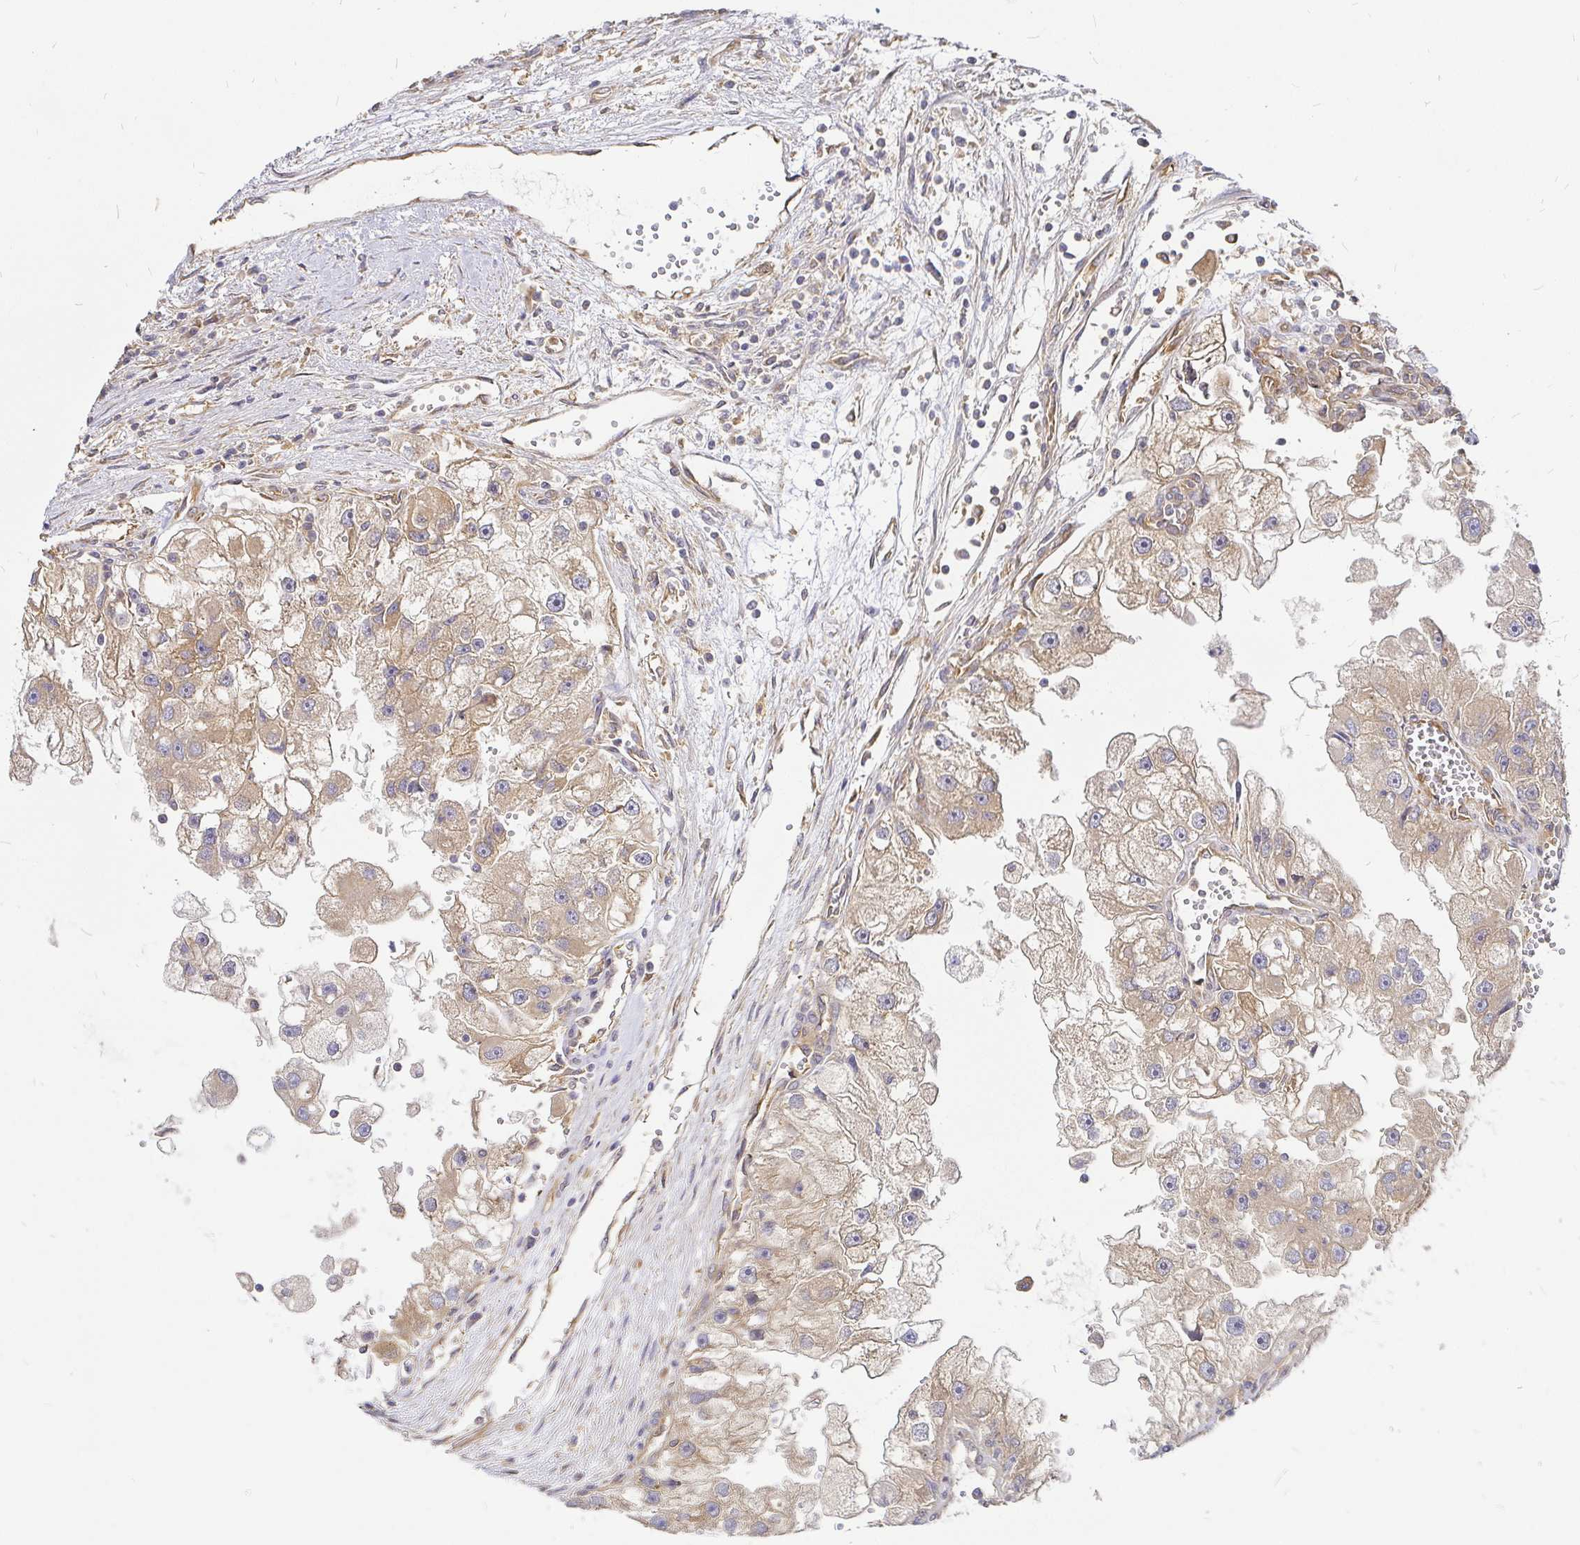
{"staining": {"intensity": "weak", "quantity": ">75%", "location": "cytoplasmic/membranous"}, "tissue": "renal cancer", "cell_type": "Tumor cells", "image_type": "cancer", "snomed": [{"axis": "morphology", "description": "Adenocarcinoma, NOS"}, {"axis": "topography", "description": "Kidney"}], "caption": "Immunohistochemical staining of renal cancer (adenocarcinoma) reveals low levels of weak cytoplasmic/membranous expression in about >75% of tumor cells. (brown staining indicates protein expression, while blue staining denotes nuclei).", "gene": "KIF5B", "patient": {"sex": "male", "age": 63}}